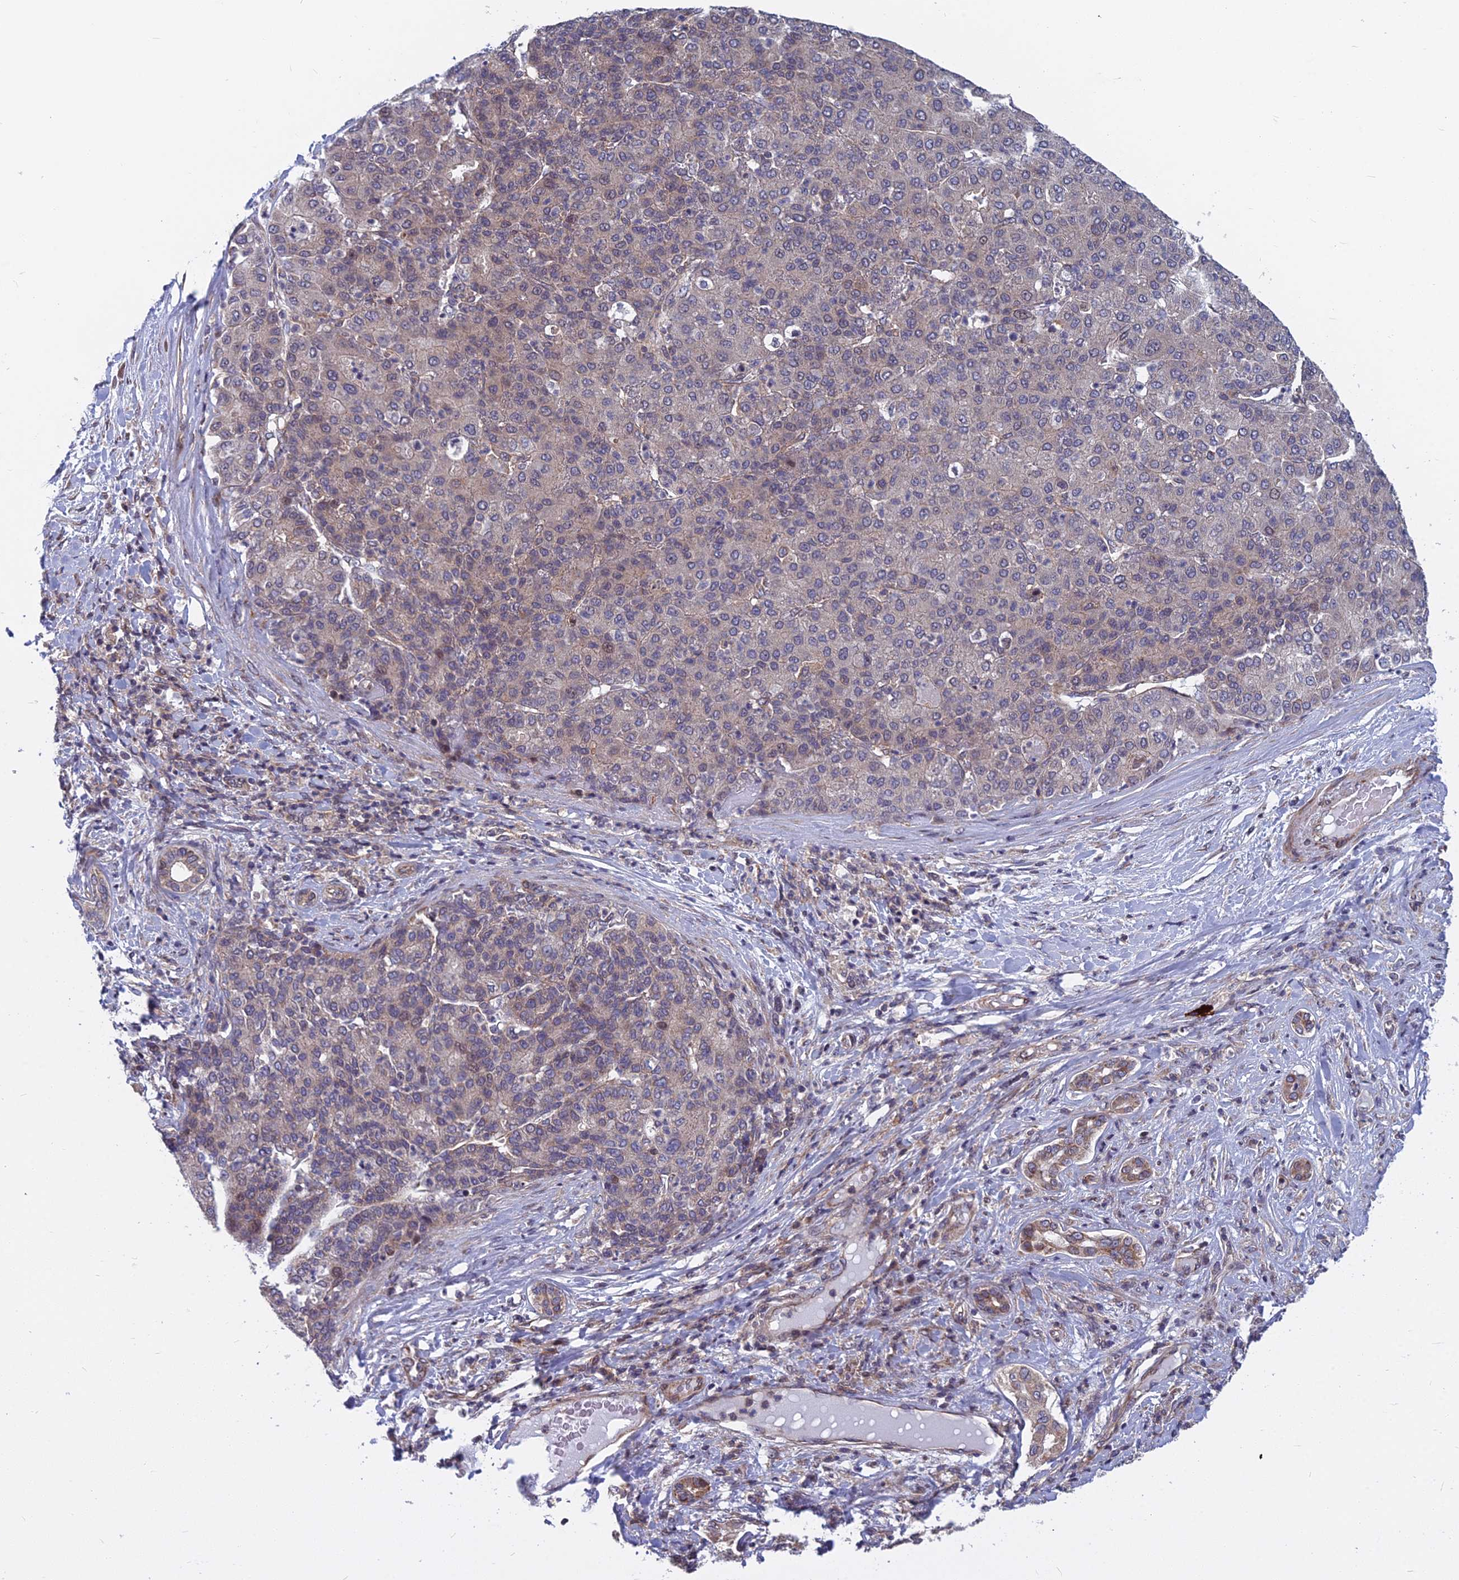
{"staining": {"intensity": "moderate", "quantity": "<25%", "location": "cytoplasmic/membranous"}, "tissue": "liver cancer", "cell_type": "Tumor cells", "image_type": "cancer", "snomed": [{"axis": "morphology", "description": "Carcinoma, Hepatocellular, NOS"}, {"axis": "topography", "description": "Liver"}], "caption": "Immunohistochemistry (IHC) photomicrograph of neoplastic tissue: human liver cancer stained using immunohistochemistry shows low levels of moderate protein expression localized specifically in the cytoplasmic/membranous of tumor cells, appearing as a cytoplasmic/membranous brown color.", "gene": "COMMD2", "patient": {"sex": "male", "age": 65}}